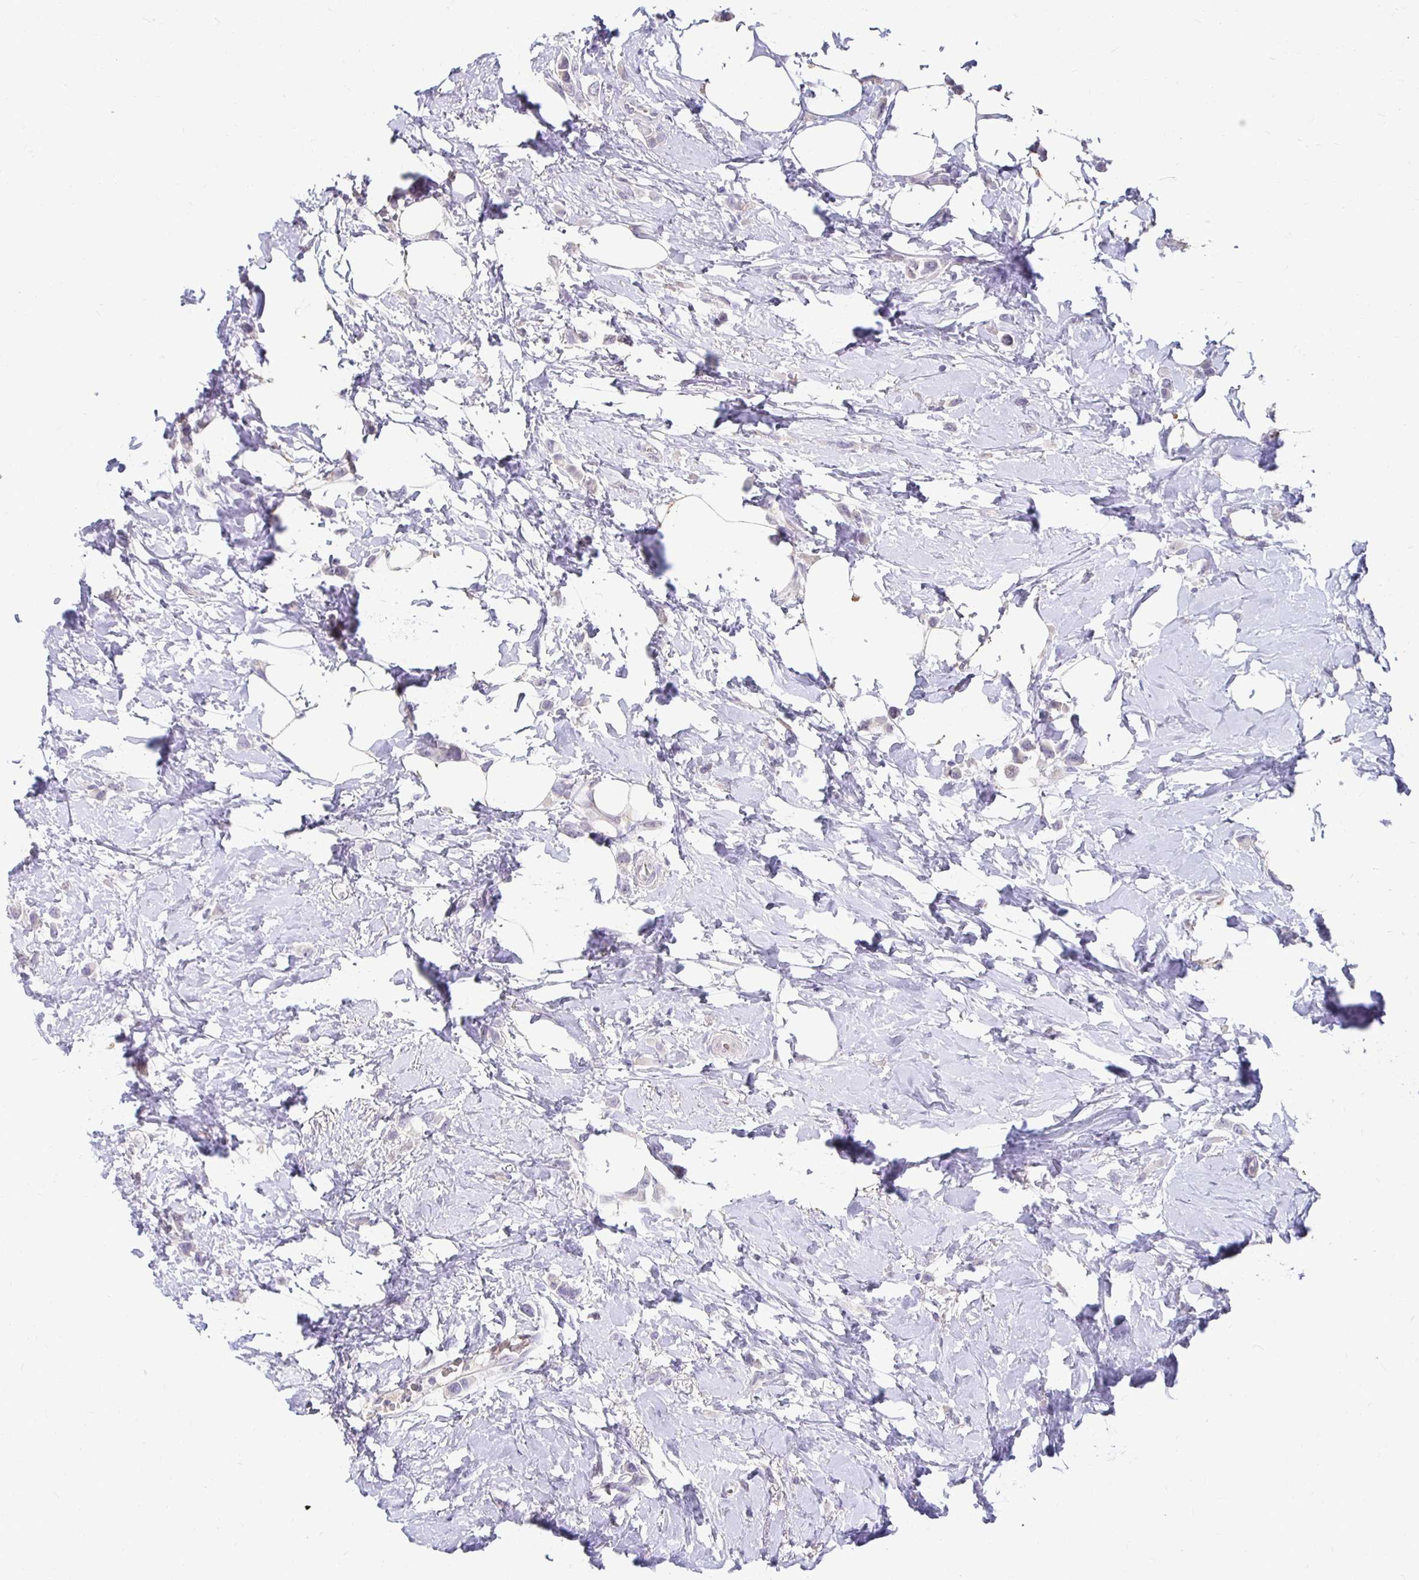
{"staining": {"intensity": "negative", "quantity": "none", "location": "none"}, "tissue": "breast cancer", "cell_type": "Tumor cells", "image_type": "cancer", "snomed": [{"axis": "morphology", "description": "Lobular carcinoma"}, {"axis": "topography", "description": "Breast"}], "caption": "A micrograph of breast cancer stained for a protein exhibits no brown staining in tumor cells.", "gene": "GK2", "patient": {"sex": "female", "age": 66}}